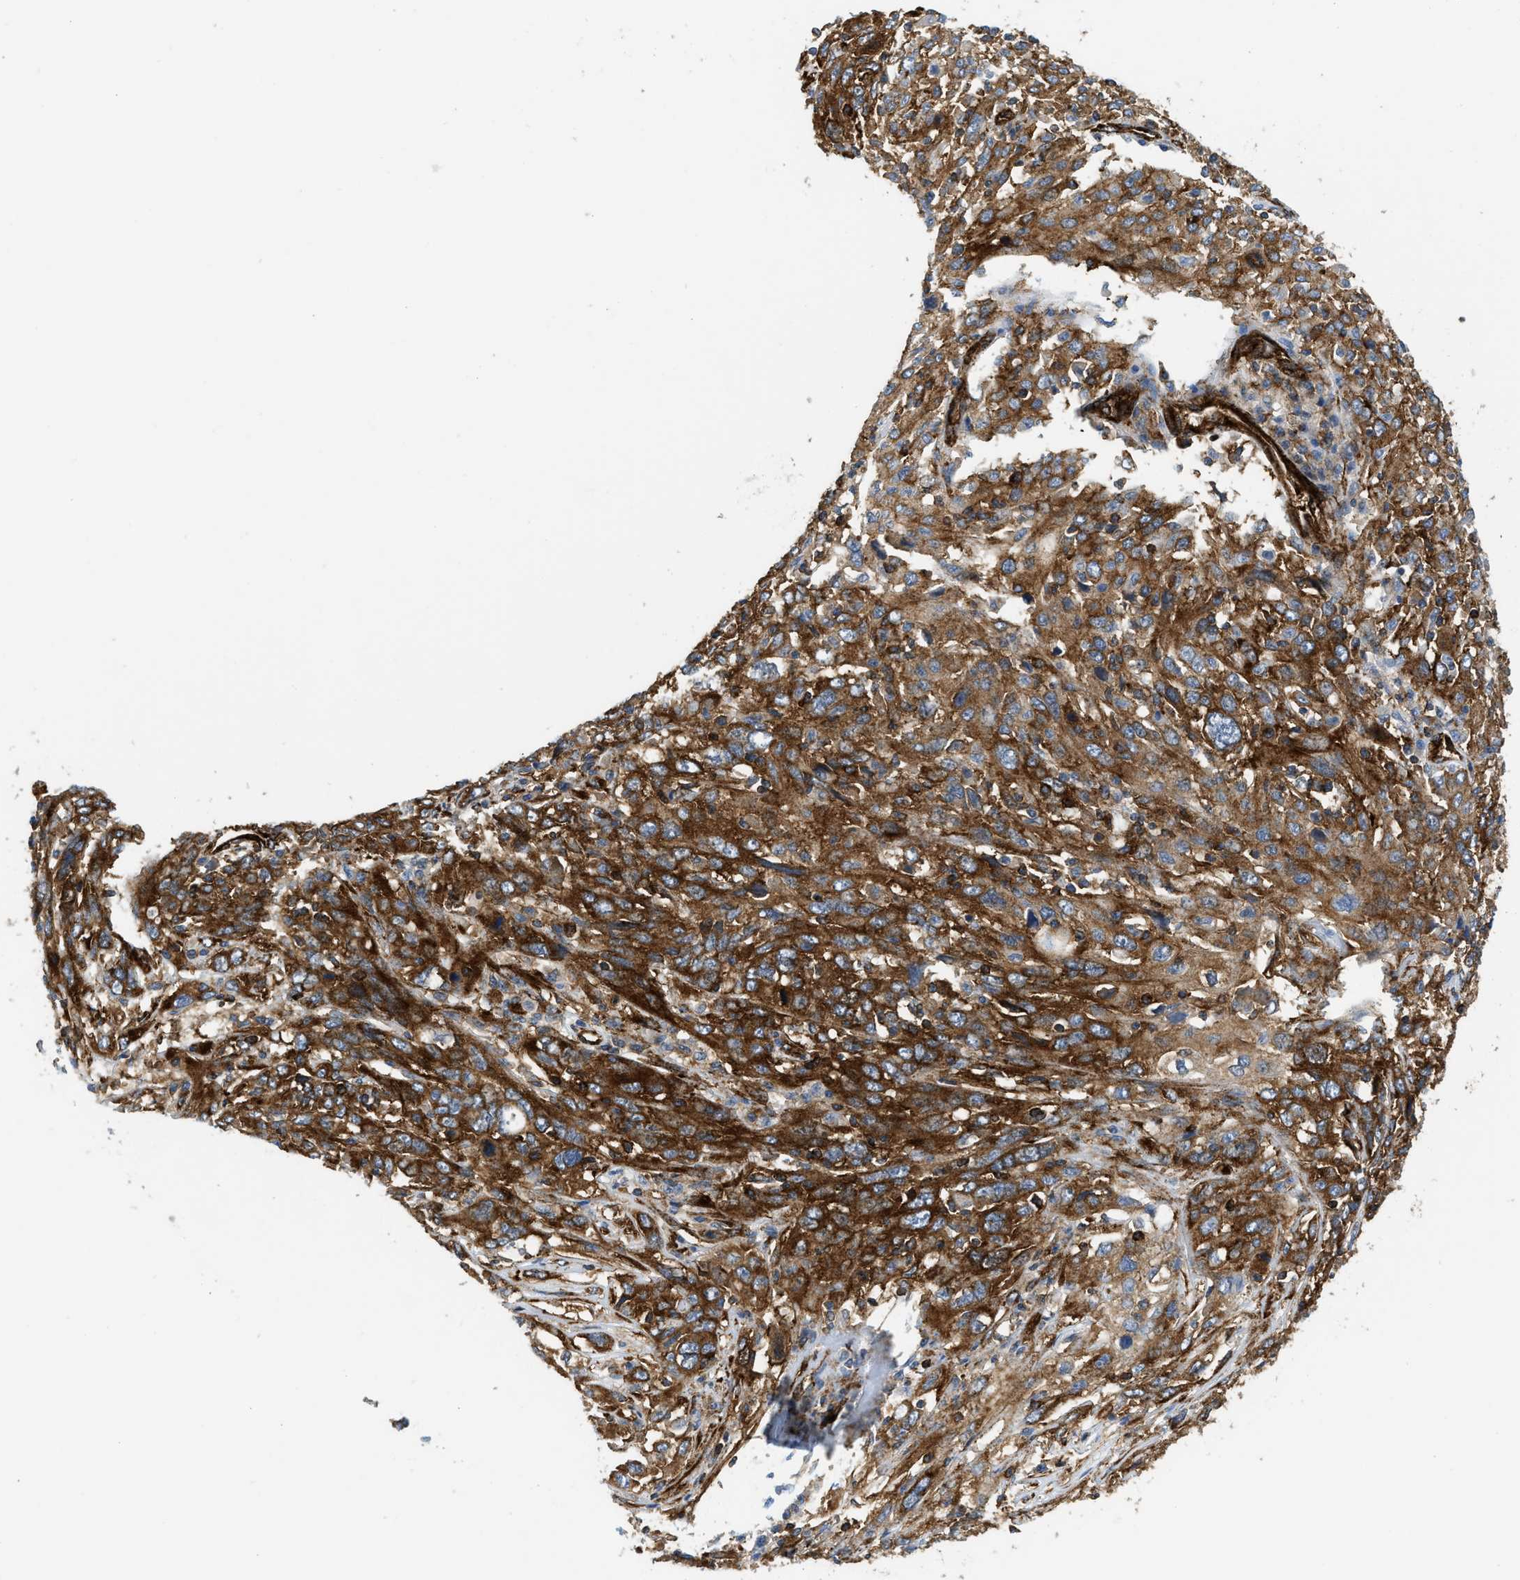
{"staining": {"intensity": "strong", "quantity": ">75%", "location": "cytoplasmic/membranous"}, "tissue": "cervical cancer", "cell_type": "Tumor cells", "image_type": "cancer", "snomed": [{"axis": "morphology", "description": "Squamous cell carcinoma, NOS"}, {"axis": "topography", "description": "Cervix"}], "caption": "Cervical cancer stained with a protein marker displays strong staining in tumor cells.", "gene": "HIP1", "patient": {"sex": "female", "age": 46}}